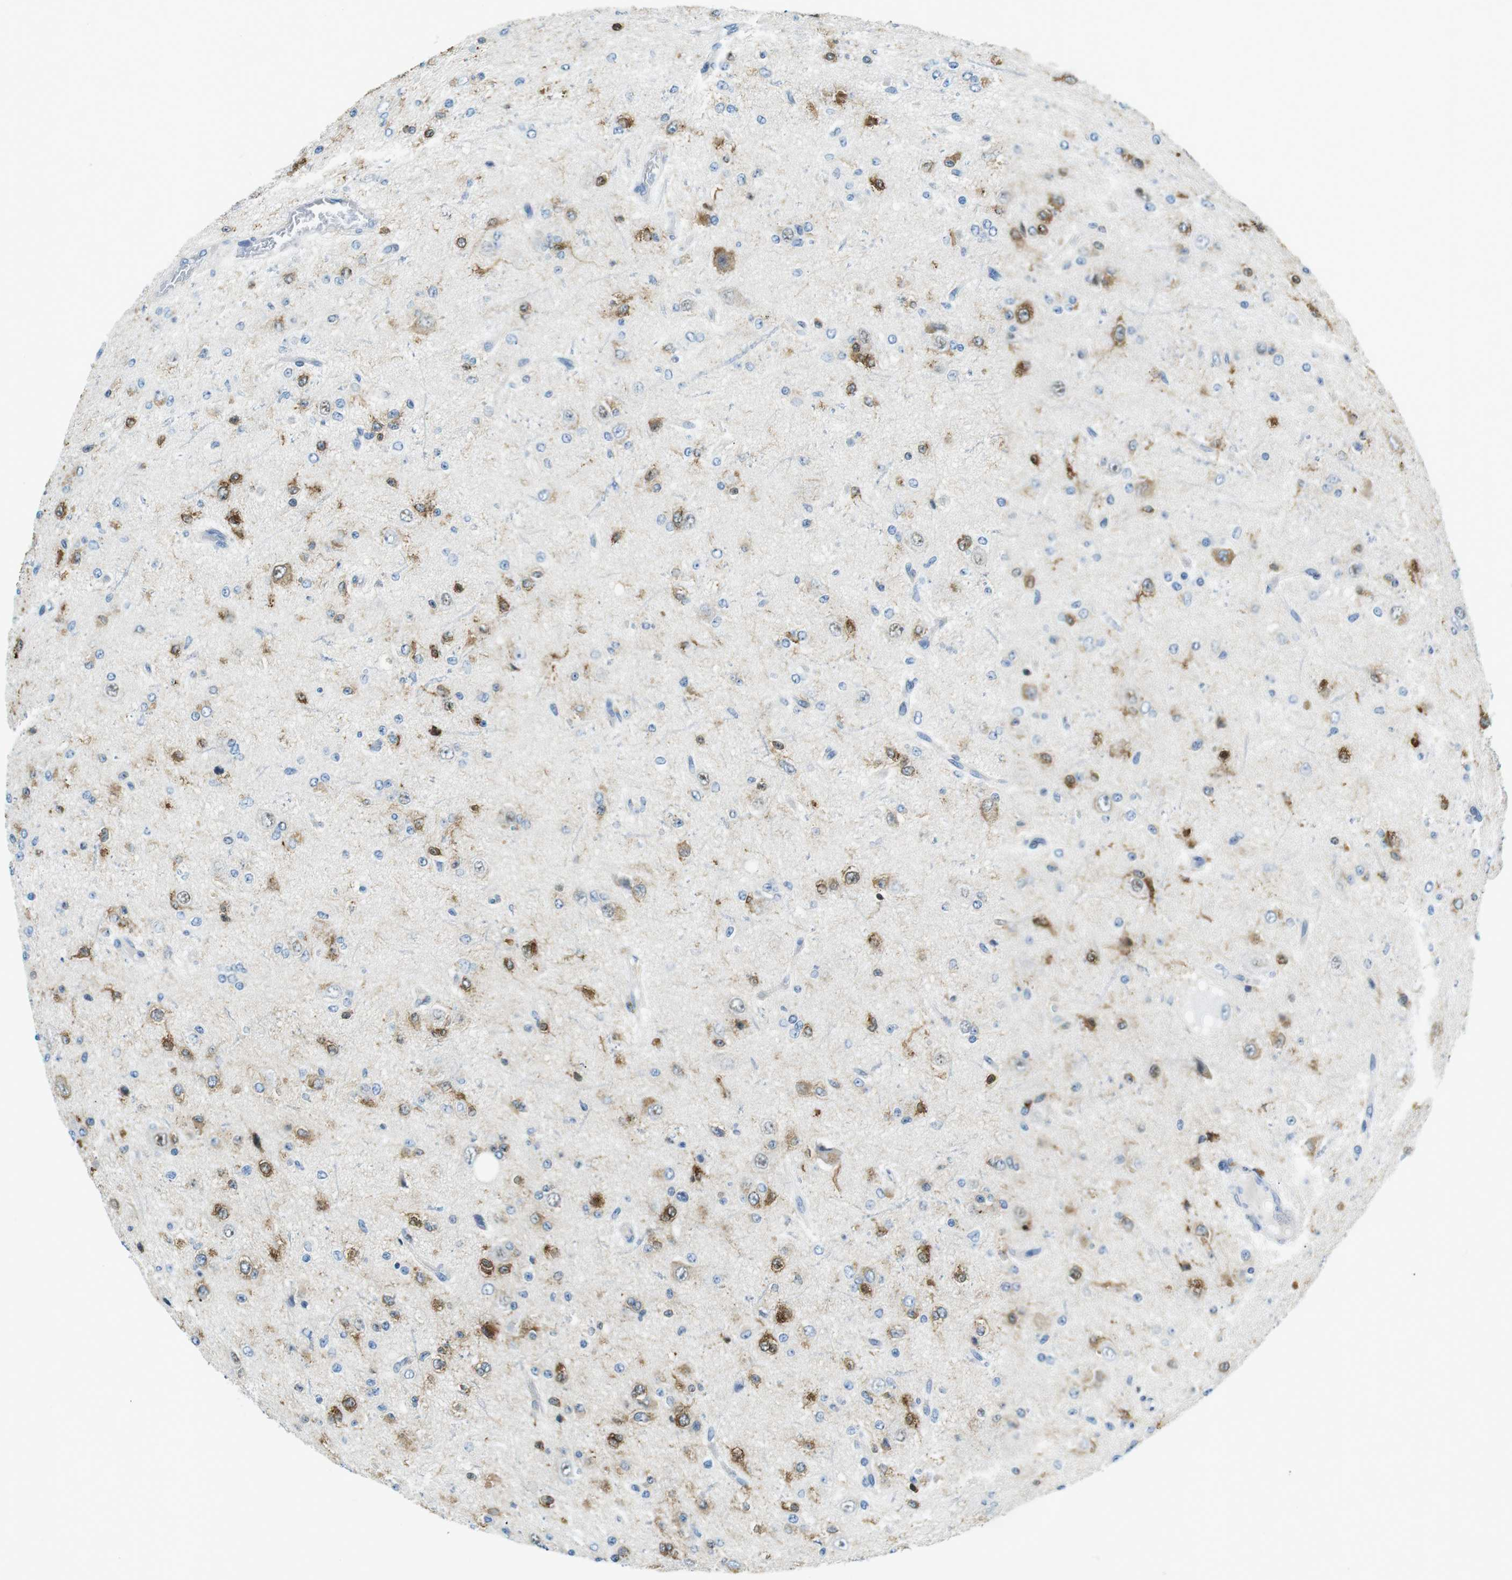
{"staining": {"intensity": "moderate", "quantity": "<25%", "location": "cytoplasmic/membranous"}, "tissue": "glioma", "cell_type": "Tumor cells", "image_type": "cancer", "snomed": [{"axis": "morphology", "description": "Glioma, malignant, High grade"}, {"axis": "topography", "description": "pancreas cauda"}], "caption": "Glioma stained with DAB (3,3'-diaminobenzidine) immunohistochemistry (IHC) exhibits low levels of moderate cytoplasmic/membranous expression in approximately <25% of tumor cells. Nuclei are stained in blue.", "gene": "PHLDA1", "patient": {"sex": "male", "age": 60}}